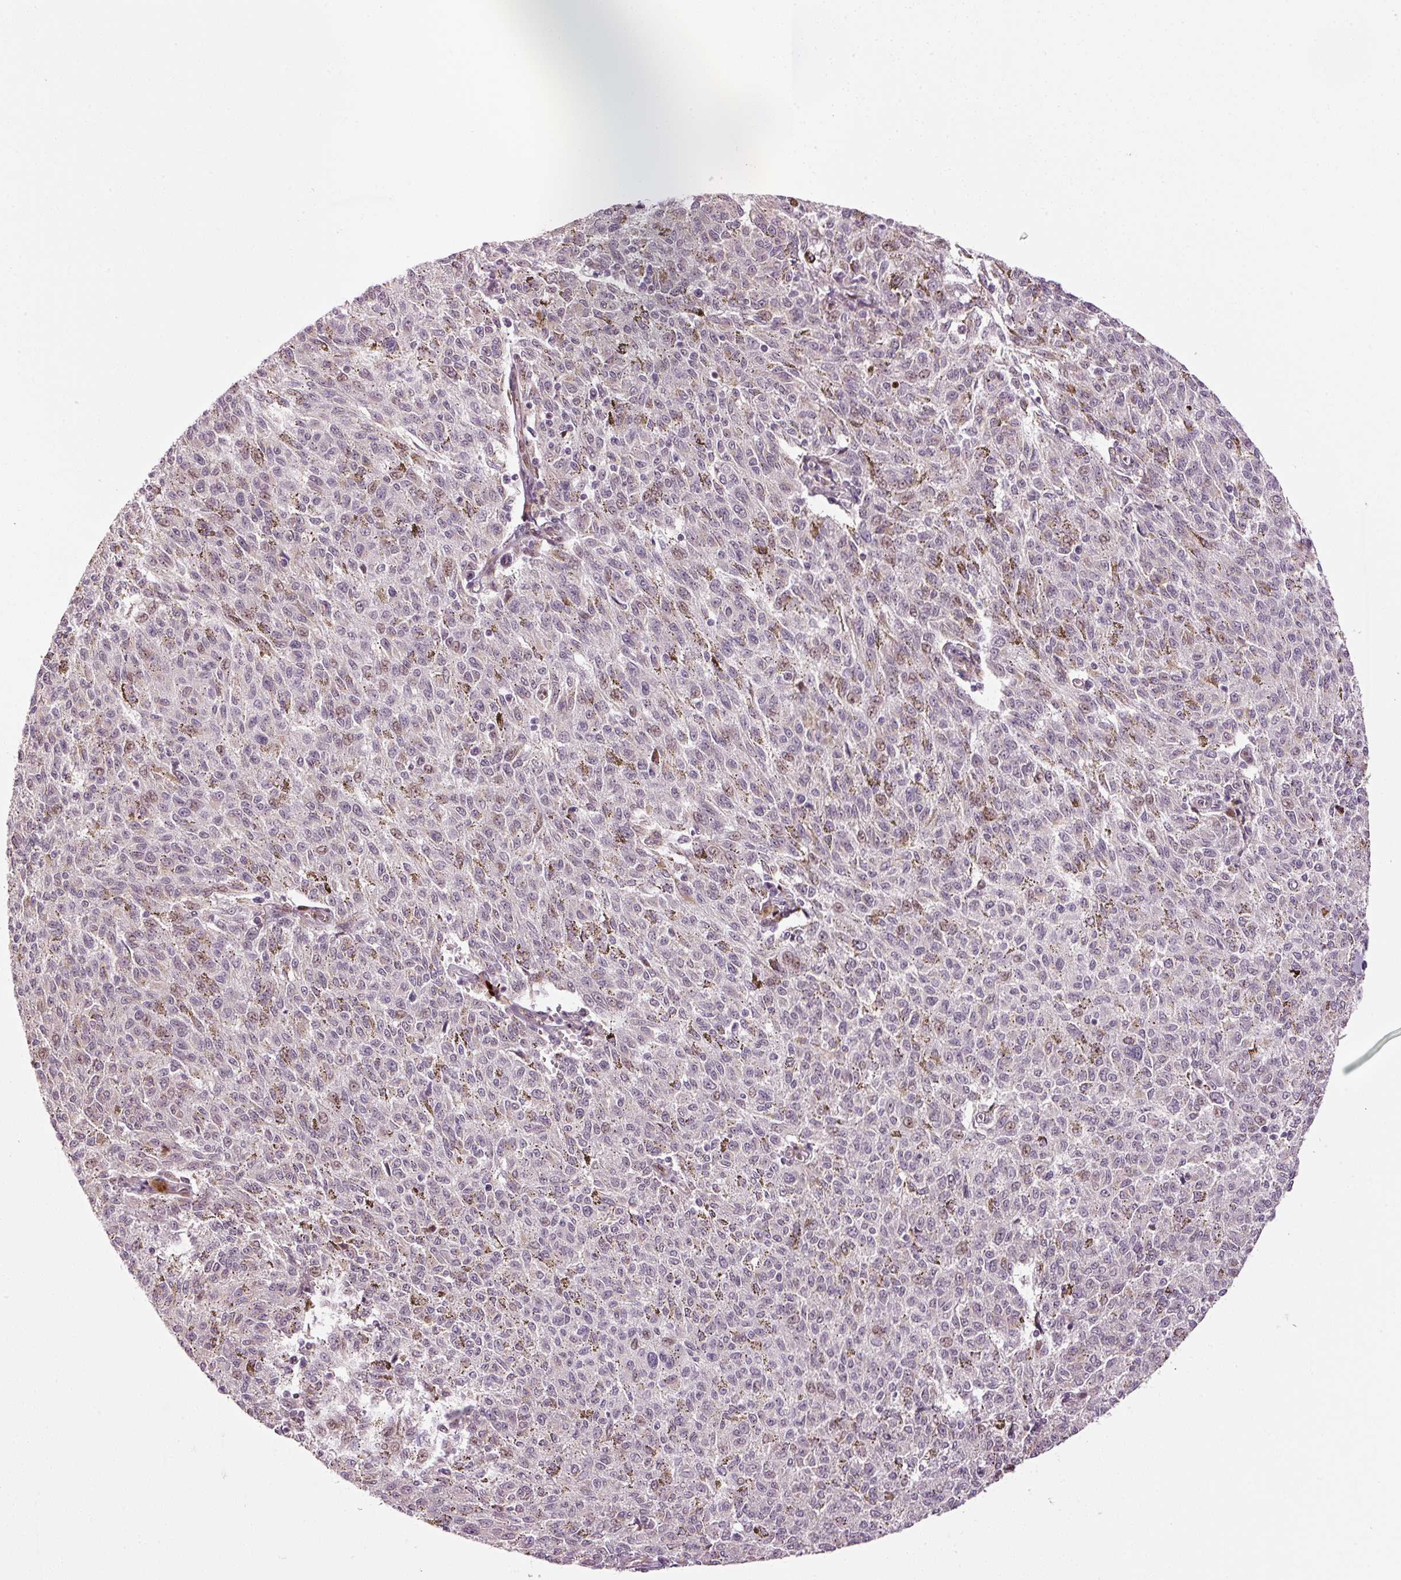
{"staining": {"intensity": "weak", "quantity": "<25%", "location": "nuclear"}, "tissue": "melanoma", "cell_type": "Tumor cells", "image_type": "cancer", "snomed": [{"axis": "morphology", "description": "Malignant melanoma, NOS"}, {"axis": "topography", "description": "Skin"}], "caption": "Tumor cells show no significant positivity in malignant melanoma.", "gene": "ANKRD20A1", "patient": {"sex": "female", "age": 72}}